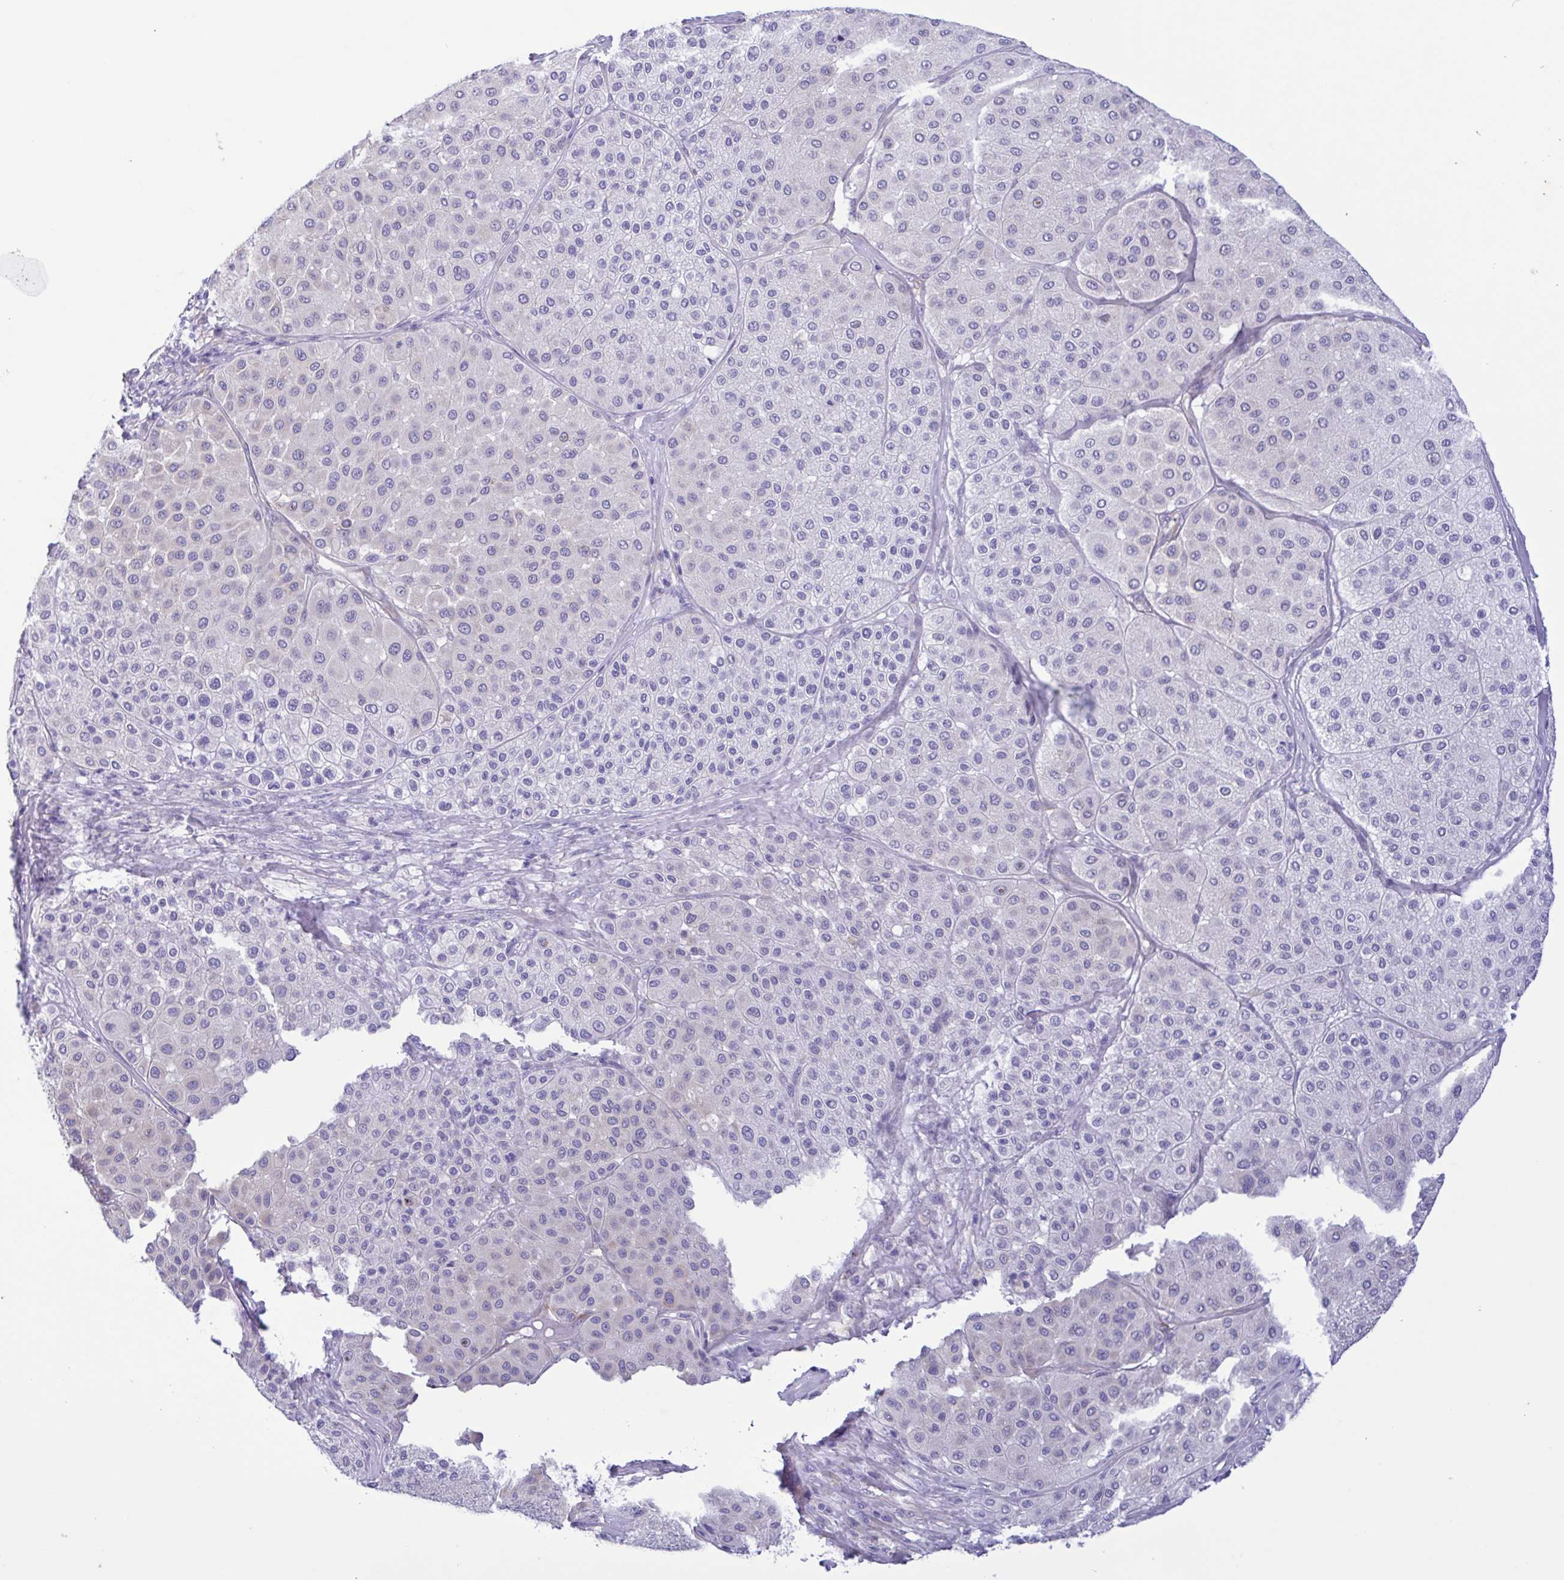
{"staining": {"intensity": "negative", "quantity": "none", "location": "none"}, "tissue": "melanoma", "cell_type": "Tumor cells", "image_type": "cancer", "snomed": [{"axis": "morphology", "description": "Malignant melanoma, Metastatic site"}, {"axis": "topography", "description": "Smooth muscle"}], "caption": "A high-resolution photomicrograph shows immunohistochemistry staining of melanoma, which exhibits no significant positivity in tumor cells. Brightfield microscopy of IHC stained with DAB (3,3'-diaminobenzidine) (brown) and hematoxylin (blue), captured at high magnification.", "gene": "TNNI3", "patient": {"sex": "male", "age": 41}}